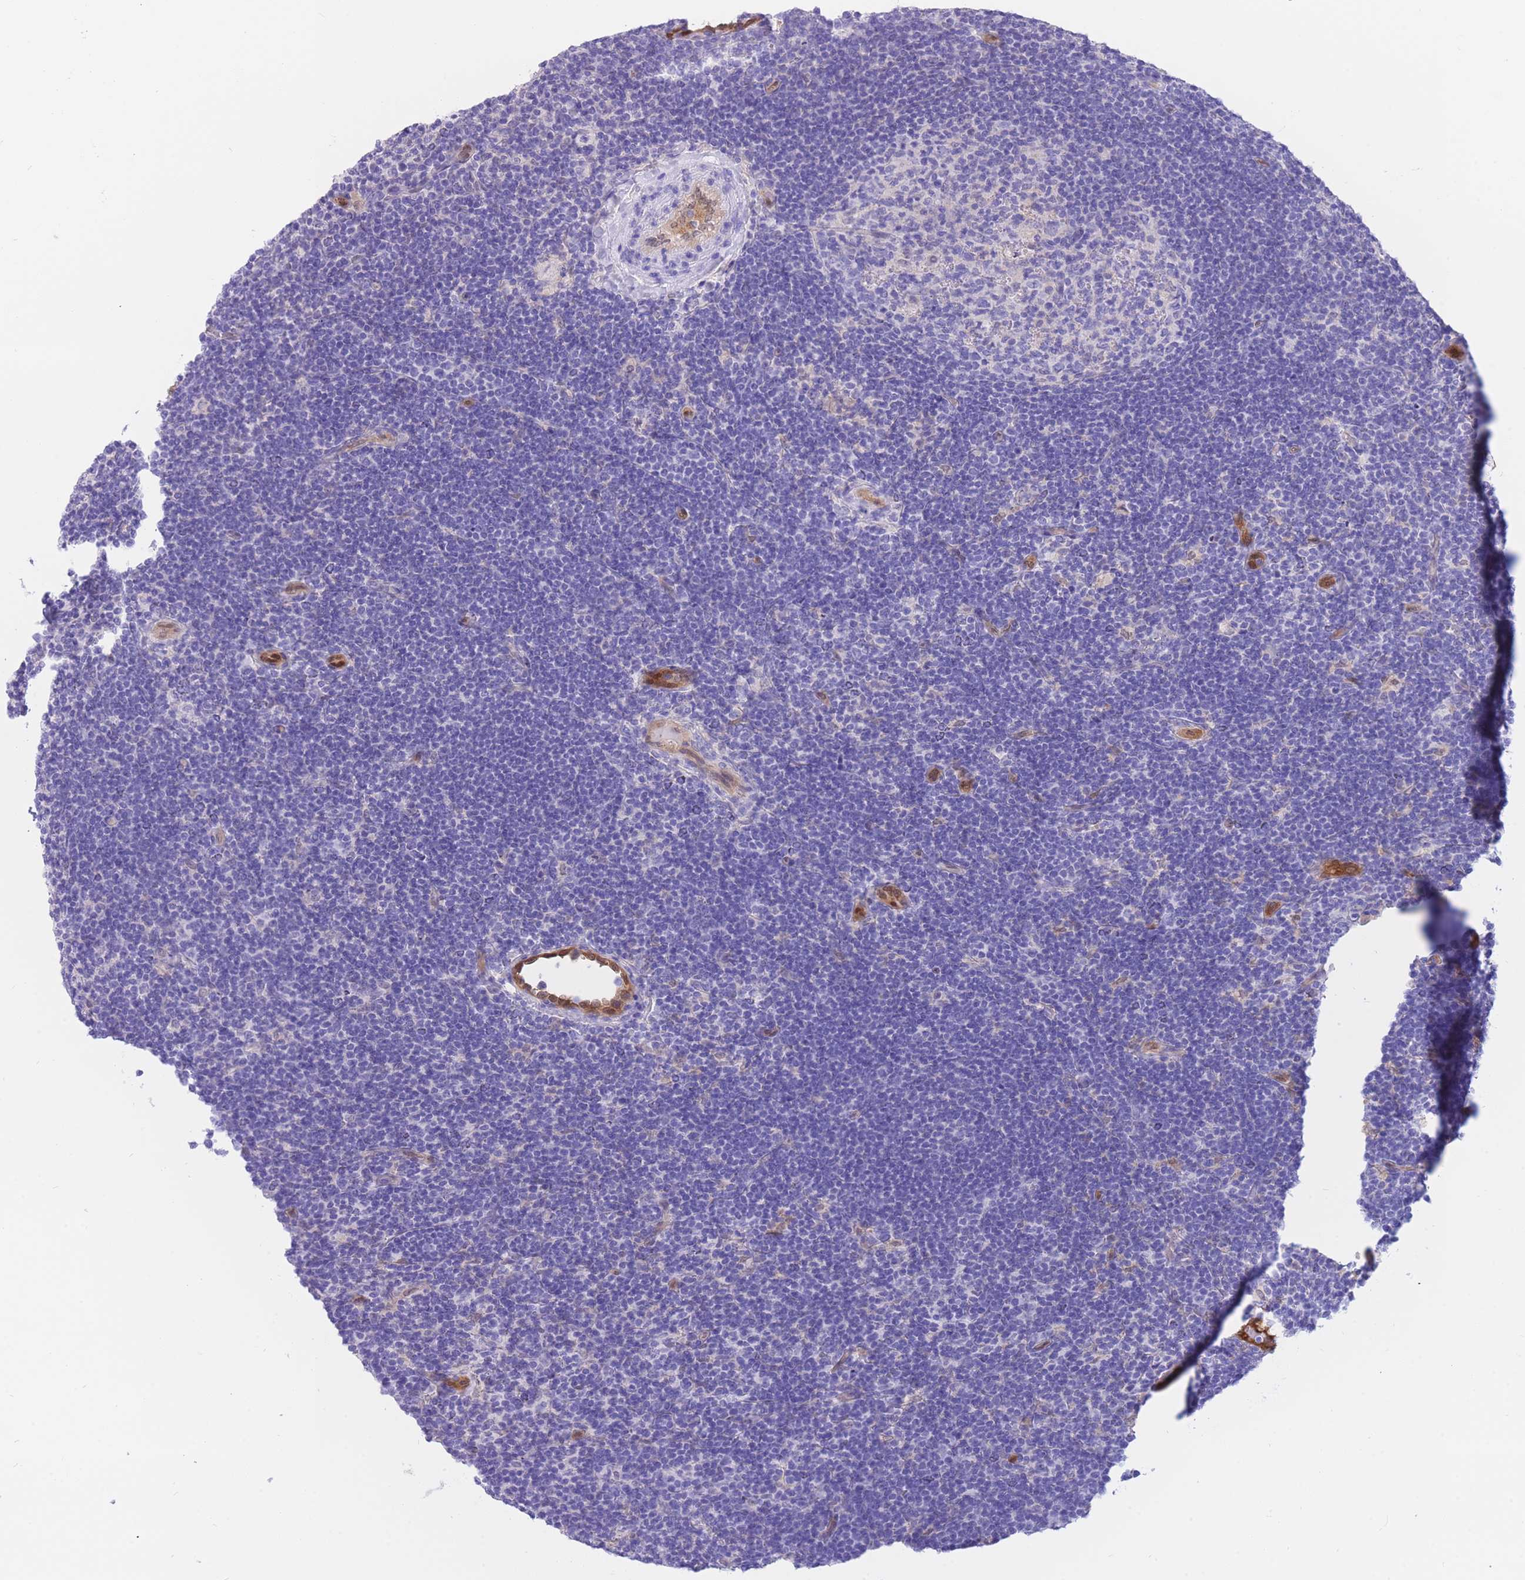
{"staining": {"intensity": "negative", "quantity": "none", "location": "none"}, "tissue": "lymphoma", "cell_type": "Tumor cells", "image_type": "cancer", "snomed": [{"axis": "morphology", "description": "Hodgkin's disease, NOS"}, {"axis": "topography", "description": "Lymph node"}], "caption": "A histopathology image of human lymphoma is negative for staining in tumor cells.", "gene": "SULT1A1", "patient": {"sex": "female", "age": 57}}